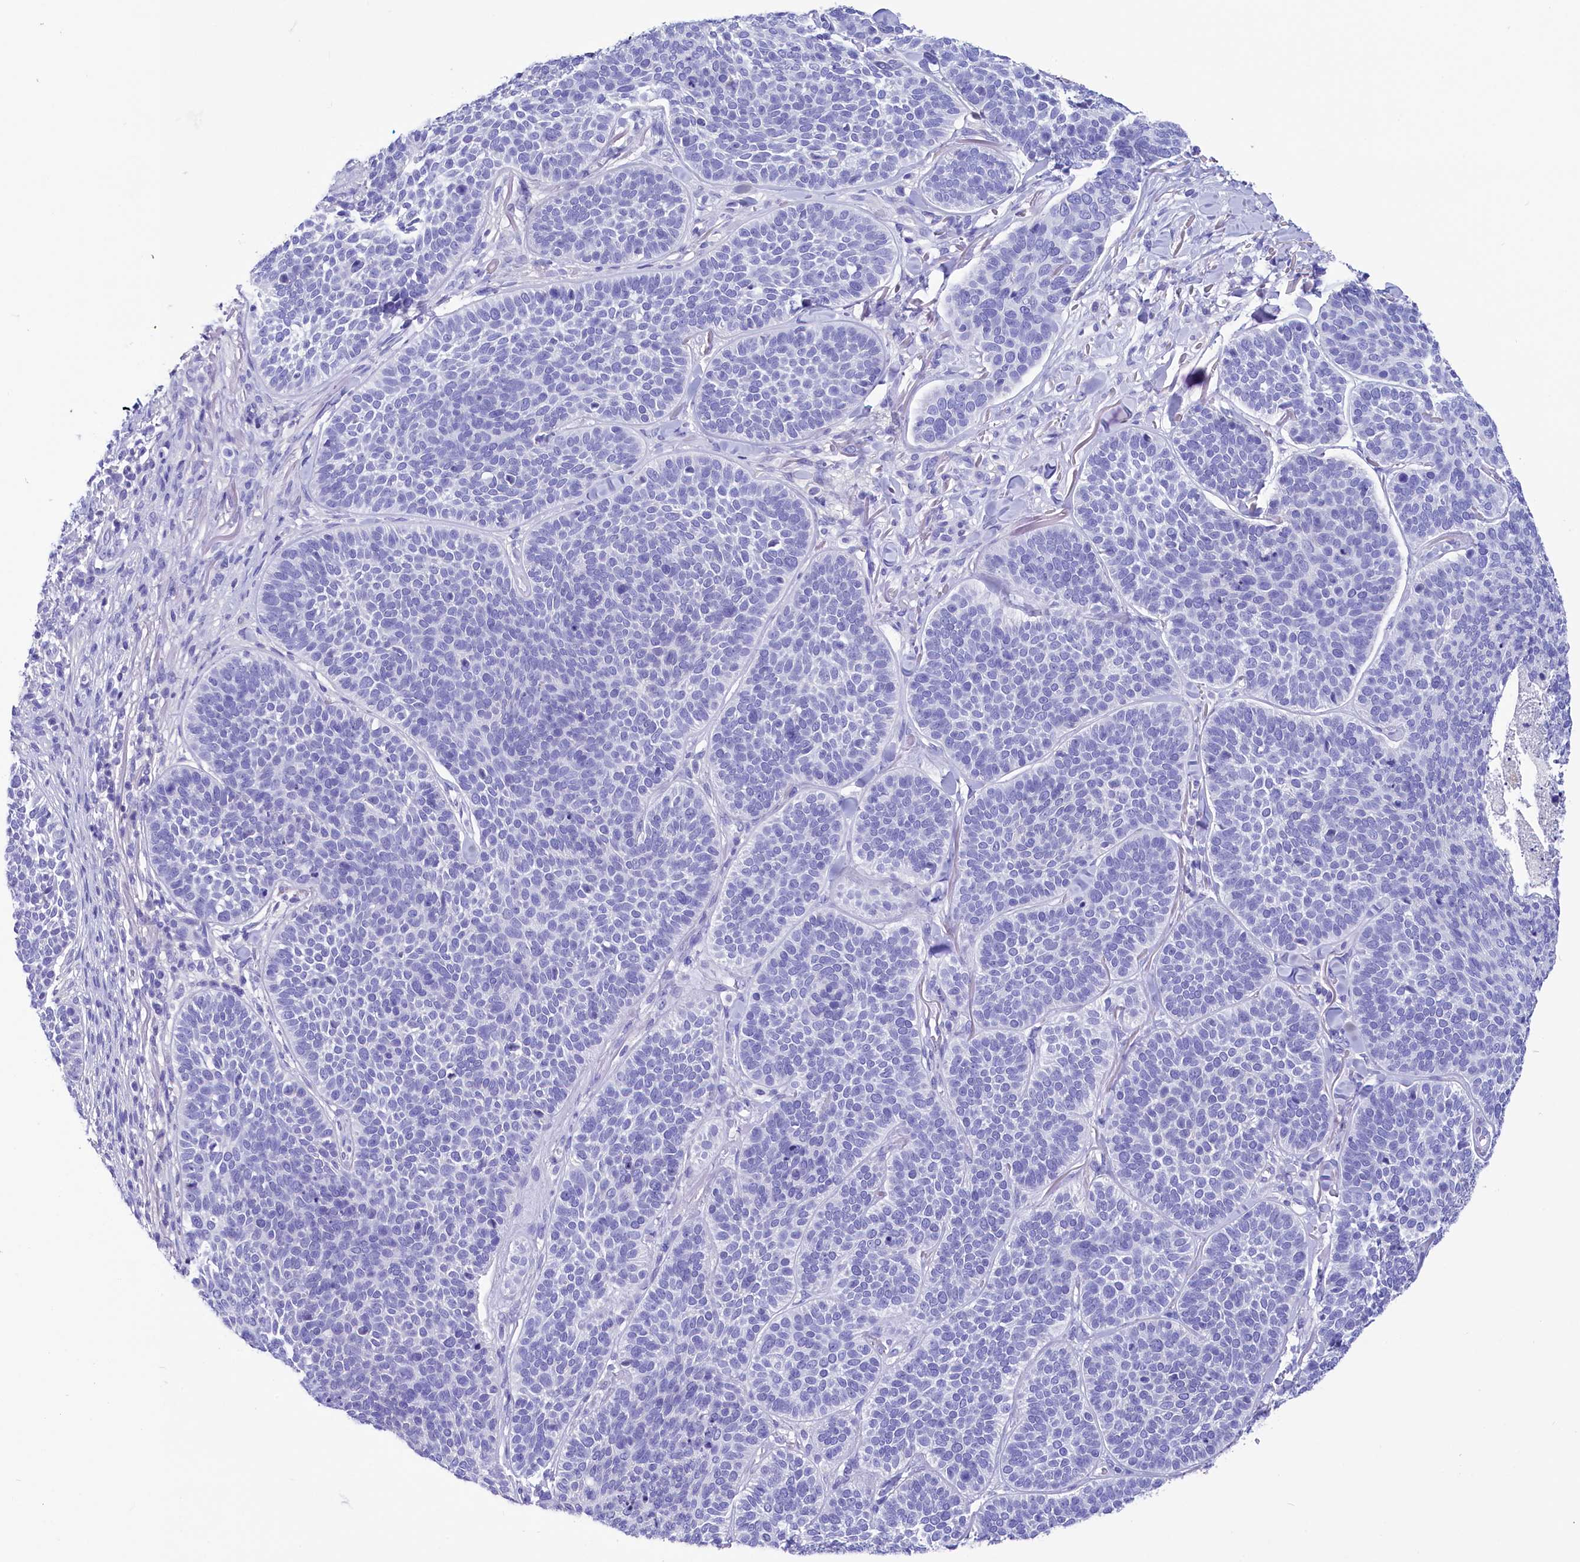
{"staining": {"intensity": "negative", "quantity": "none", "location": "none"}, "tissue": "skin cancer", "cell_type": "Tumor cells", "image_type": "cancer", "snomed": [{"axis": "morphology", "description": "Basal cell carcinoma"}, {"axis": "topography", "description": "Skin"}], "caption": "High magnification brightfield microscopy of skin cancer (basal cell carcinoma) stained with DAB (3,3'-diaminobenzidine) (brown) and counterstained with hematoxylin (blue): tumor cells show no significant staining. (Brightfield microscopy of DAB immunohistochemistry (IHC) at high magnification).", "gene": "TTC36", "patient": {"sex": "male", "age": 85}}